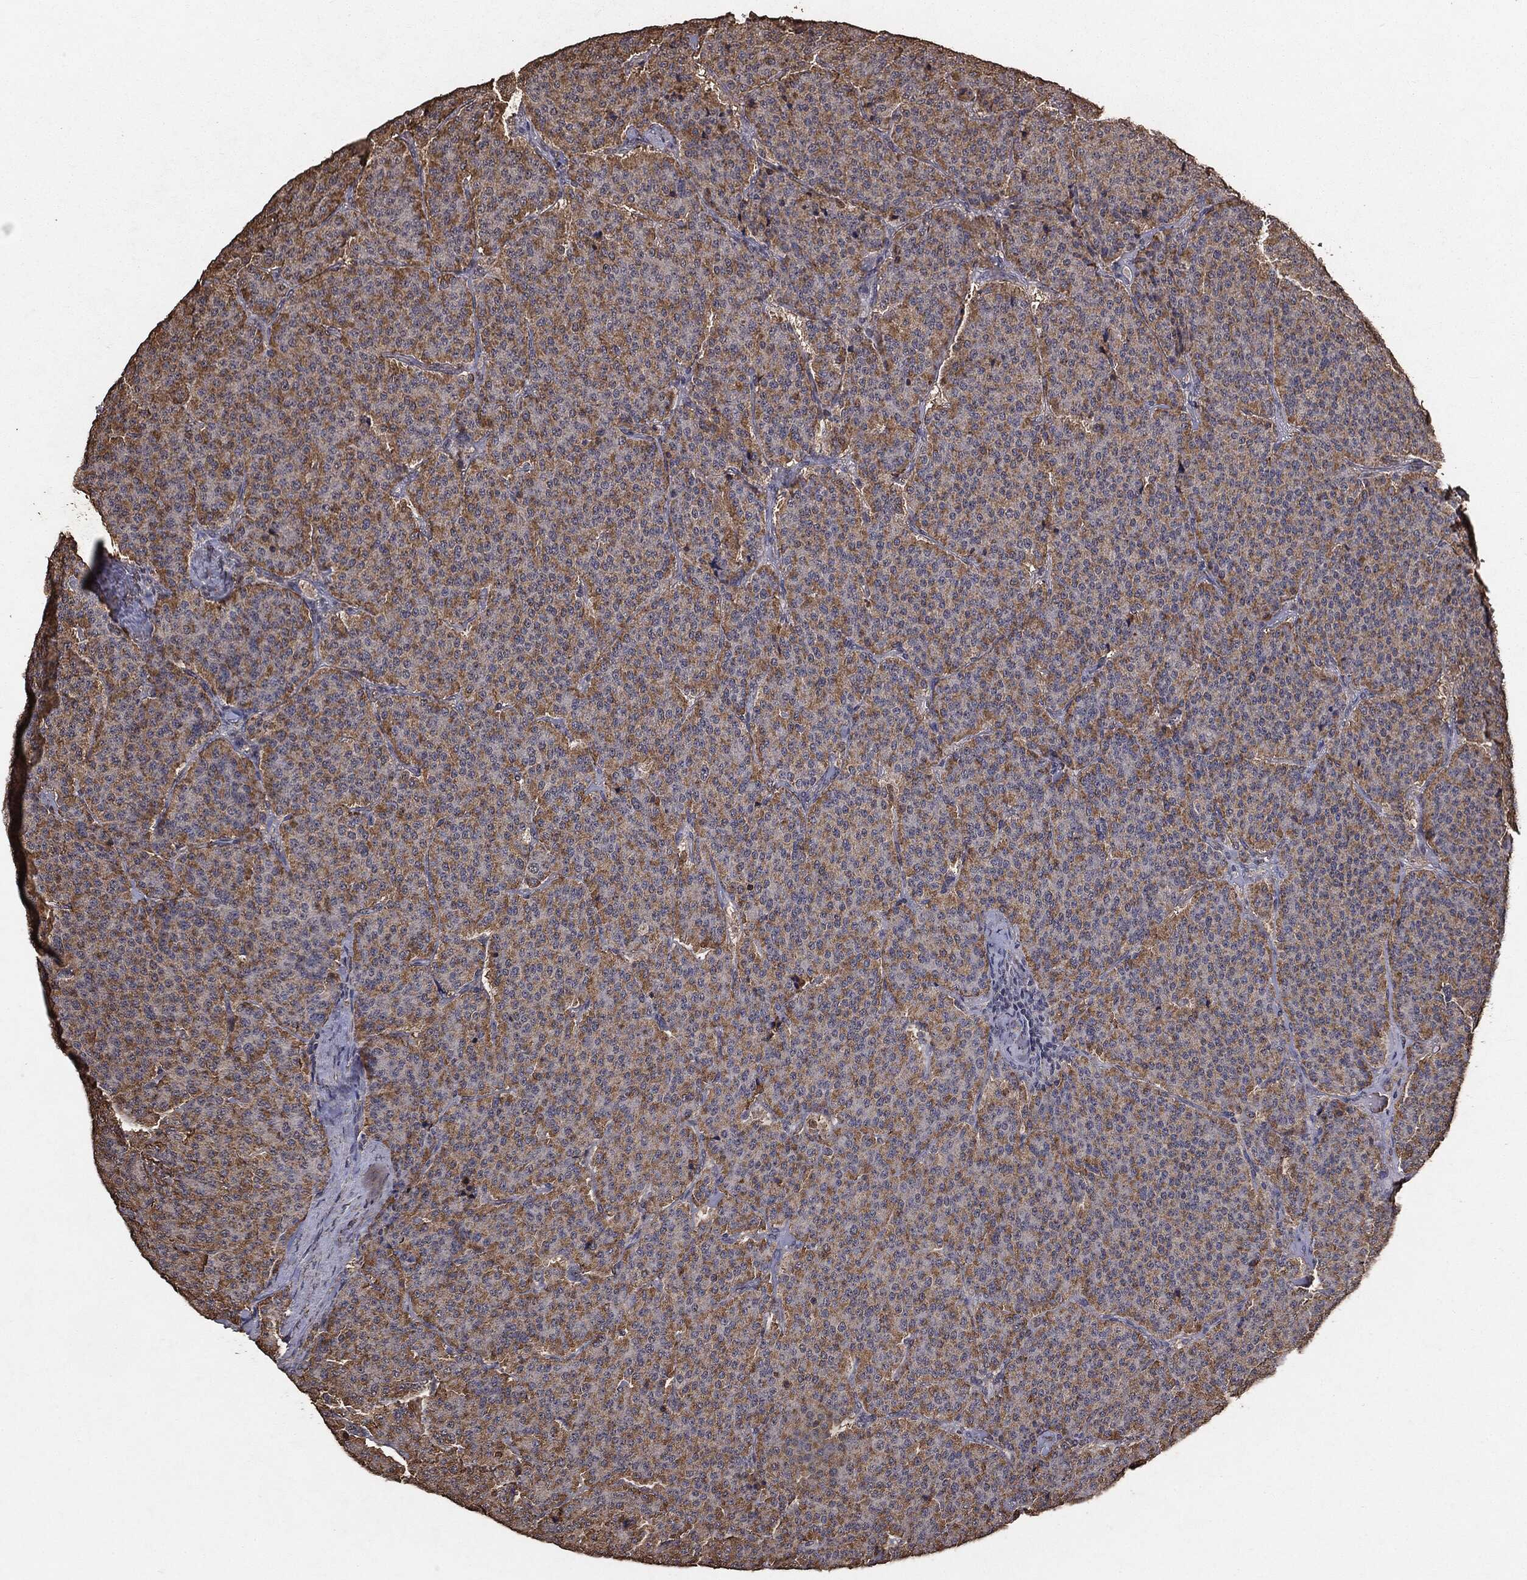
{"staining": {"intensity": "moderate", "quantity": "25%-75%", "location": "cytoplasmic/membranous"}, "tissue": "carcinoid", "cell_type": "Tumor cells", "image_type": "cancer", "snomed": [{"axis": "morphology", "description": "Carcinoid, malignant, NOS"}, {"axis": "topography", "description": "Small intestine"}], "caption": "There is medium levels of moderate cytoplasmic/membranous staining in tumor cells of carcinoid (malignant), as demonstrated by immunohistochemical staining (brown color).", "gene": "MTOR", "patient": {"sex": "female", "age": 58}}